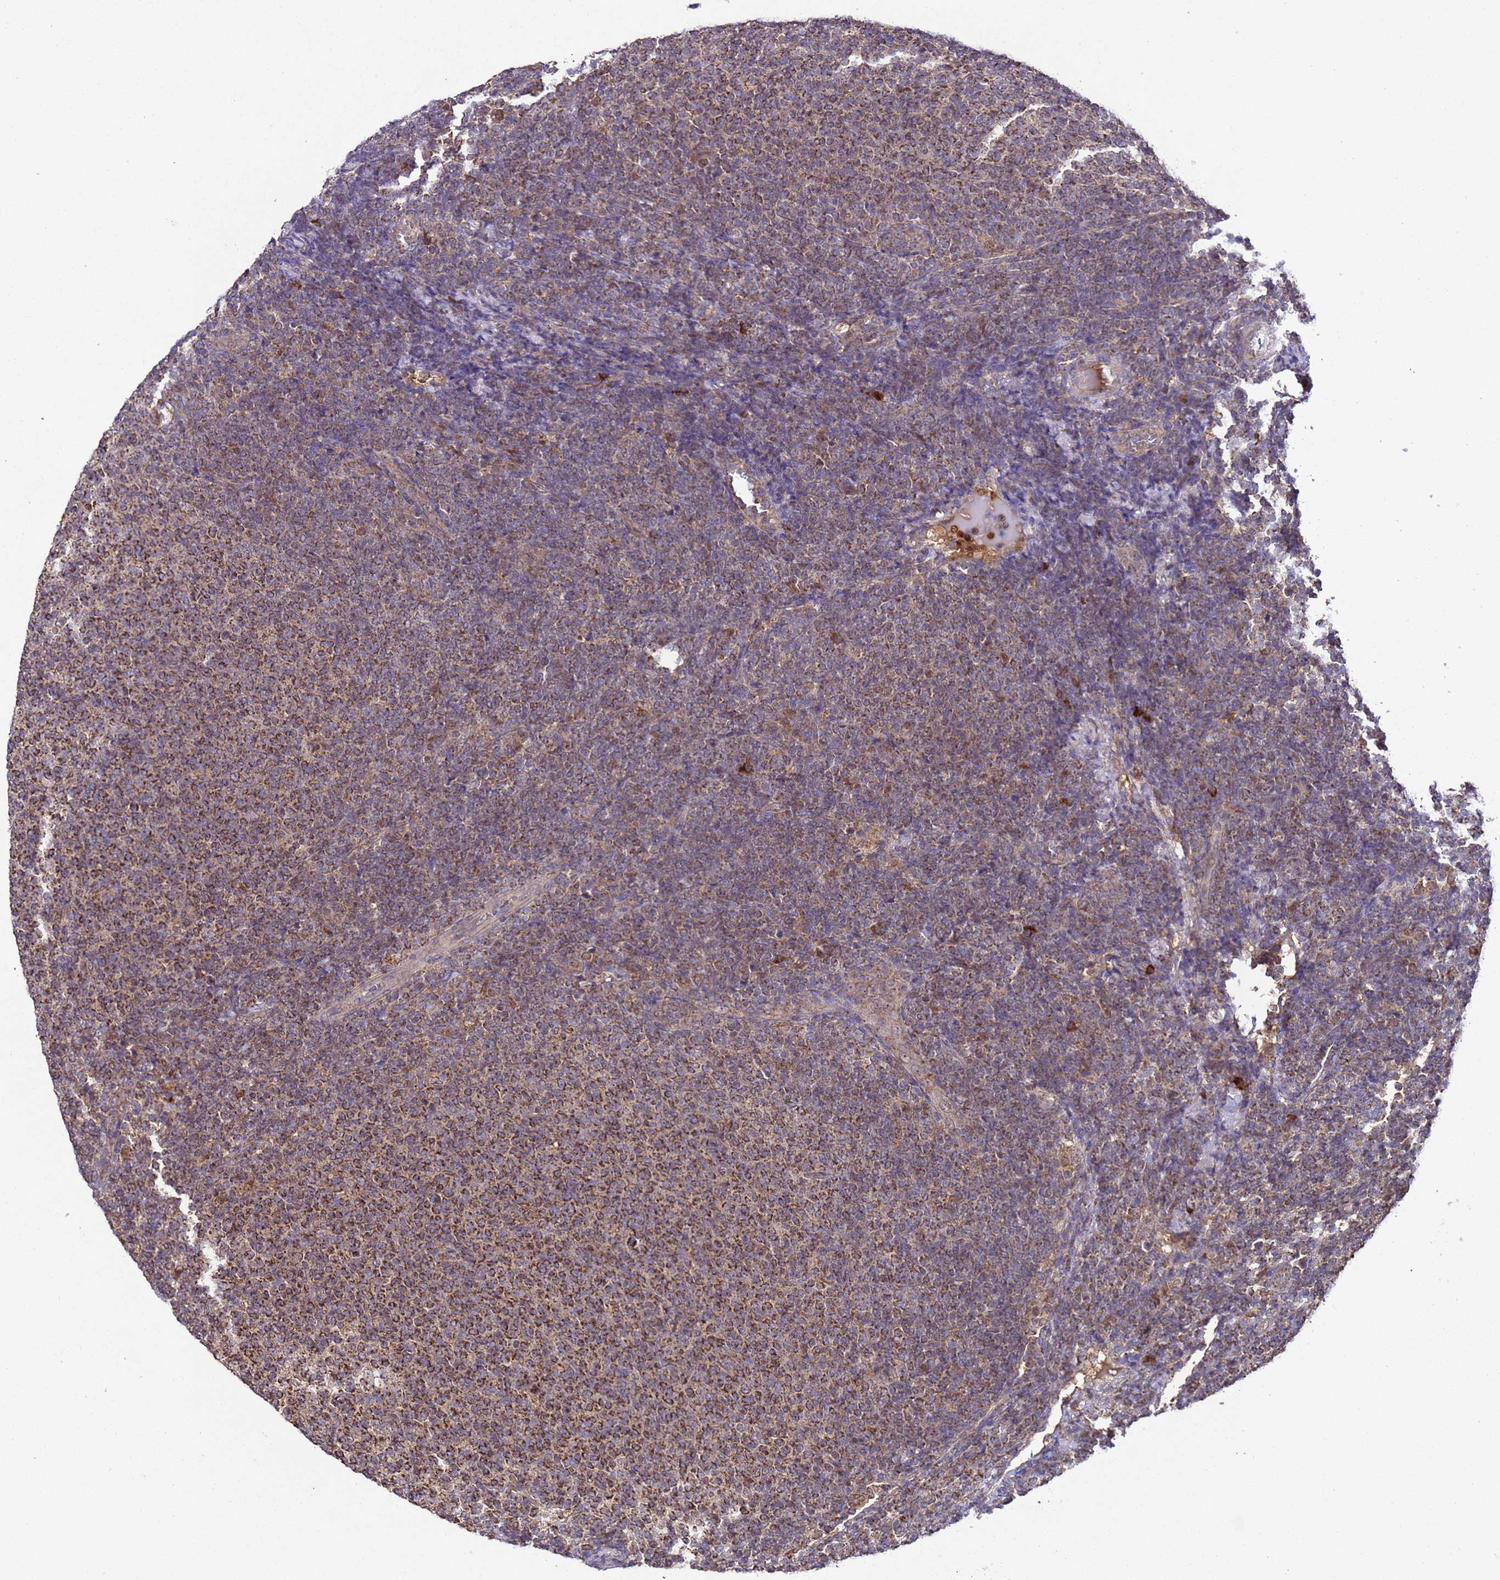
{"staining": {"intensity": "strong", "quantity": ">75%", "location": "cytoplasmic/membranous"}, "tissue": "lymphoma", "cell_type": "Tumor cells", "image_type": "cancer", "snomed": [{"axis": "morphology", "description": "Malignant lymphoma, non-Hodgkin's type, Low grade"}, {"axis": "topography", "description": "Lymph node"}], "caption": "High-power microscopy captured an immunohistochemistry micrograph of malignant lymphoma, non-Hodgkin's type (low-grade), revealing strong cytoplasmic/membranous expression in approximately >75% of tumor cells.", "gene": "HSPBAP1", "patient": {"sex": "male", "age": 66}}